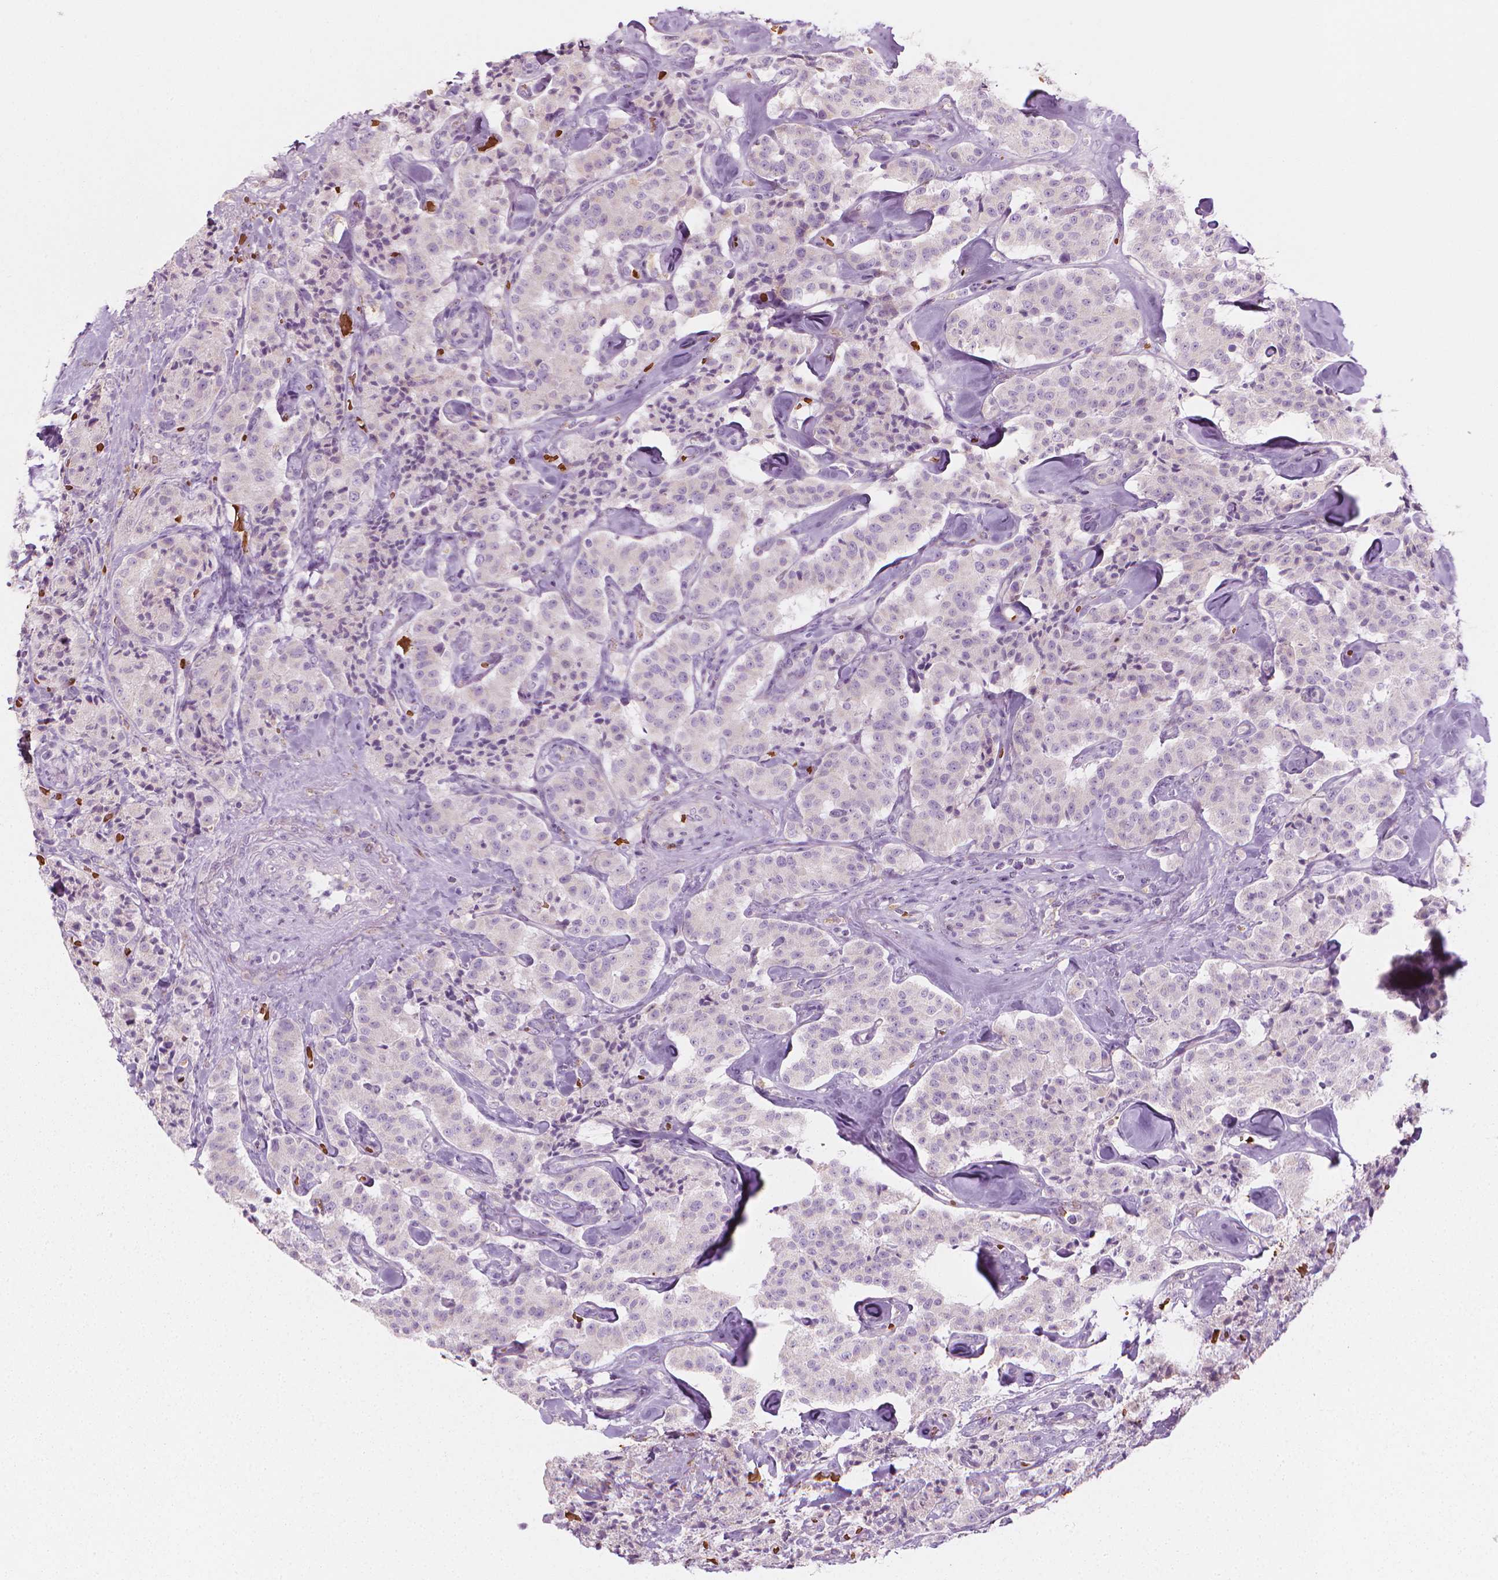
{"staining": {"intensity": "negative", "quantity": "none", "location": "none"}, "tissue": "carcinoid", "cell_type": "Tumor cells", "image_type": "cancer", "snomed": [{"axis": "morphology", "description": "Carcinoid, malignant, NOS"}, {"axis": "topography", "description": "Pancreas"}], "caption": "This photomicrograph is of malignant carcinoid stained with immunohistochemistry (IHC) to label a protein in brown with the nuclei are counter-stained blue. There is no positivity in tumor cells.", "gene": "CES1", "patient": {"sex": "male", "age": 41}}